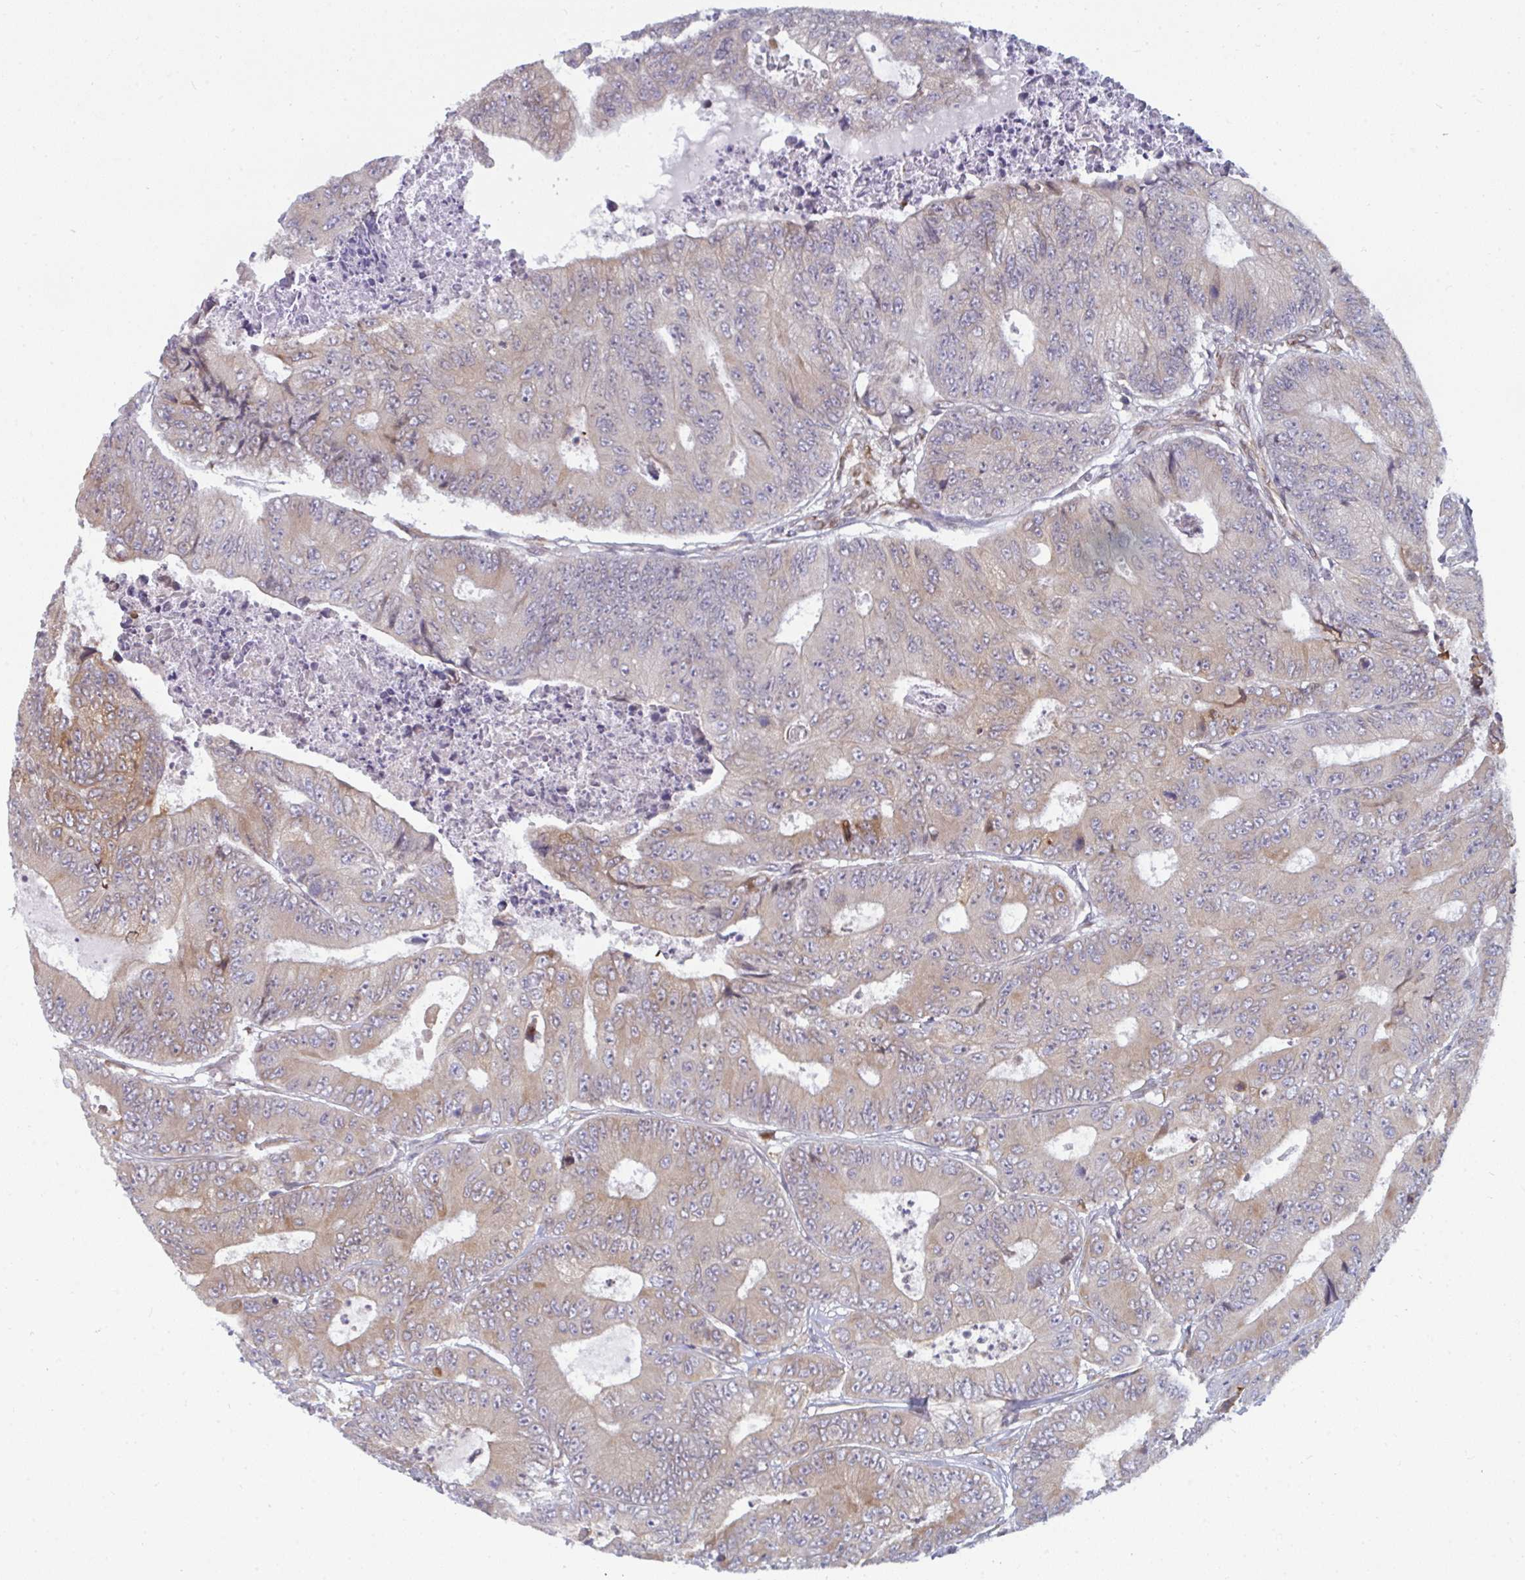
{"staining": {"intensity": "weak", "quantity": ">75%", "location": "cytoplasmic/membranous"}, "tissue": "colorectal cancer", "cell_type": "Tumor cells", "image_type": "cancer", "snomed": [{"axis": "morphology", "description": "Adenocarcinoma, NOS"}, {"axis": "topography", "description": "Colon"}], "caption": "Tumor cells demonstrate weak cytoplasmic/membranous positivity in approximately >75% of cells in colorectal adenocarcinoma. (DAB = brown stain, brightfield microscopy at high magnification).", "gene": "LYSMD4", "patient": {"sex": "female", "age": 48}}